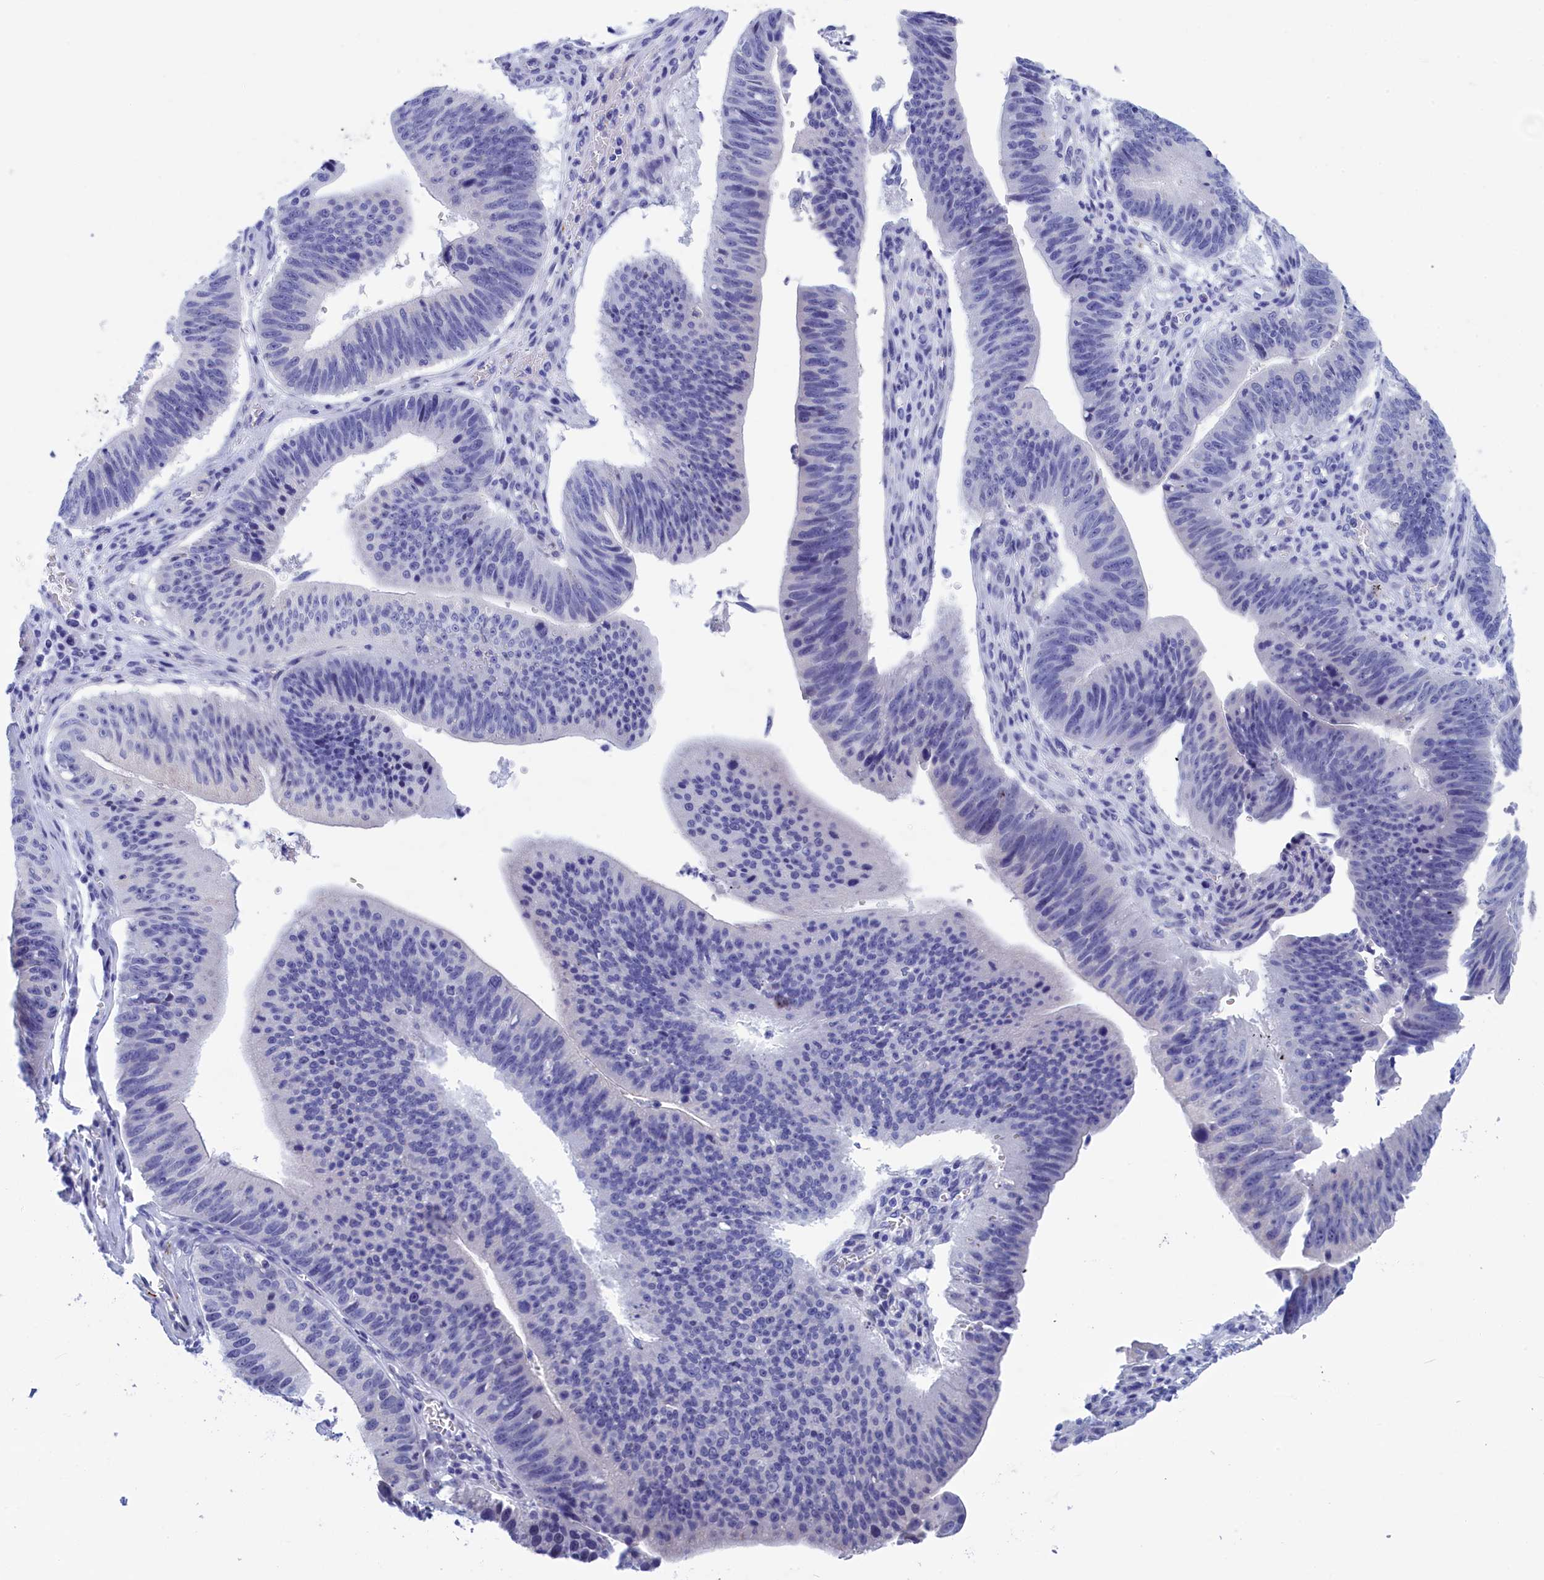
{"staining": {"intensity": "negative", "quantity": "none", "location": "none"}, "tissue": "stomach cancer", "cell_type": "Tumor cells", "image_type": "cancer", "snomed": [{"axis": "morphology", "description": "Adenocarcinoma, NOS"}, {"axis": "topography", "description": "Stomach"}], "caption": "High power microscopy photomicrograph of an immunohistochemistry (IHC) micrograph of adenocarcinoma (stomach), revealing no significant expression in tumor cells.", "gene": "WDR83", "patient": {"sex": "male", "age": 59}}